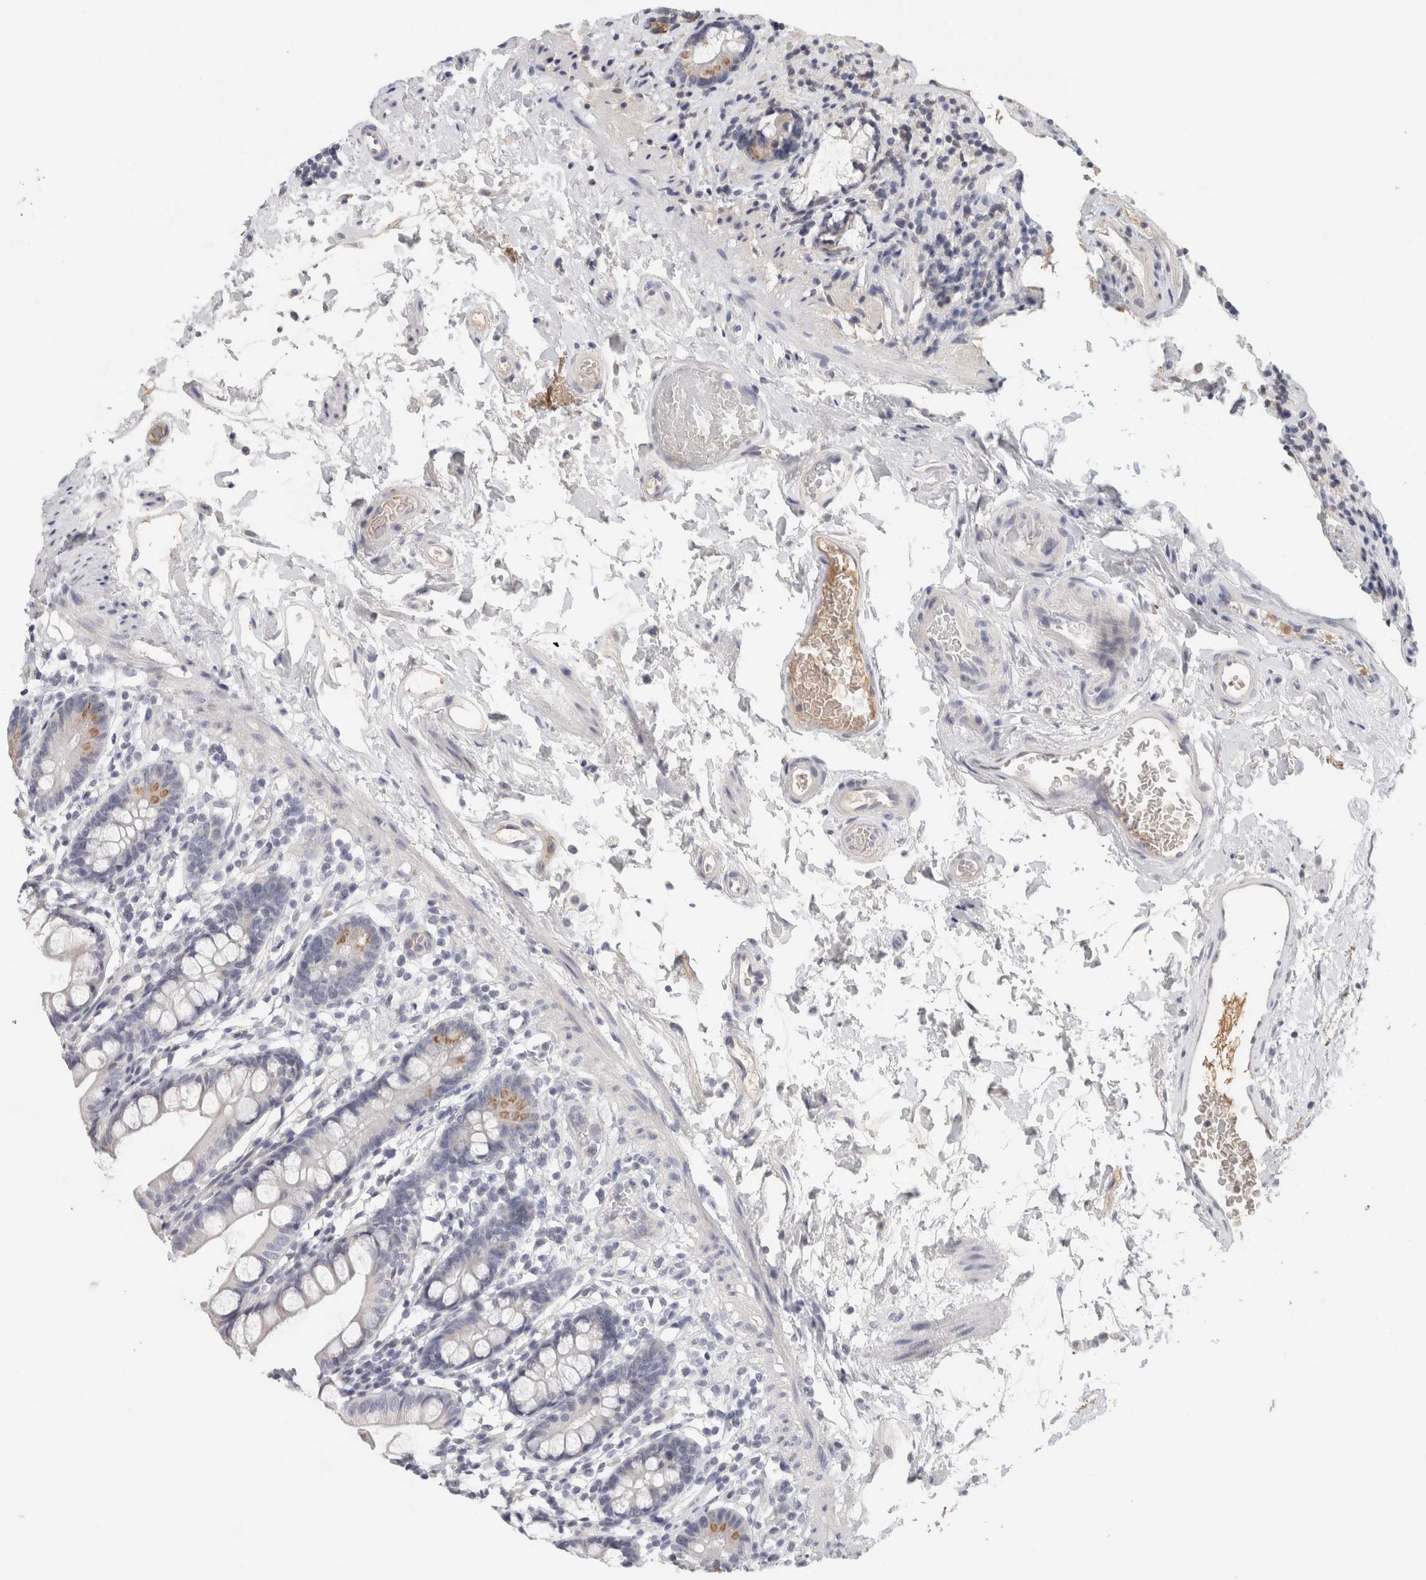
{"staining": {"intensity": "moderate", "quantity": "<25%", "location": "cytoplasmic/membranous"}, "tissue": "small intestine", "cell_type": "Glandular cells", "image_type": "normal", "snomed": [{"axis": "morphology", "description": "Normal tissue, NOS"}, {"axis": "topography", "description": "Small intestine"}], "caption": "Moderate cytoplasmic/membranous protein positivity is appreciated in approximately <25% of glandular cells in small intestine. The staining was performed using DAB, with brown indicating positive protein expression. Nuclei are stained blue with hematoxylin.", "gene": "STK31", "patient": {"sex": "female", "age": 84}}